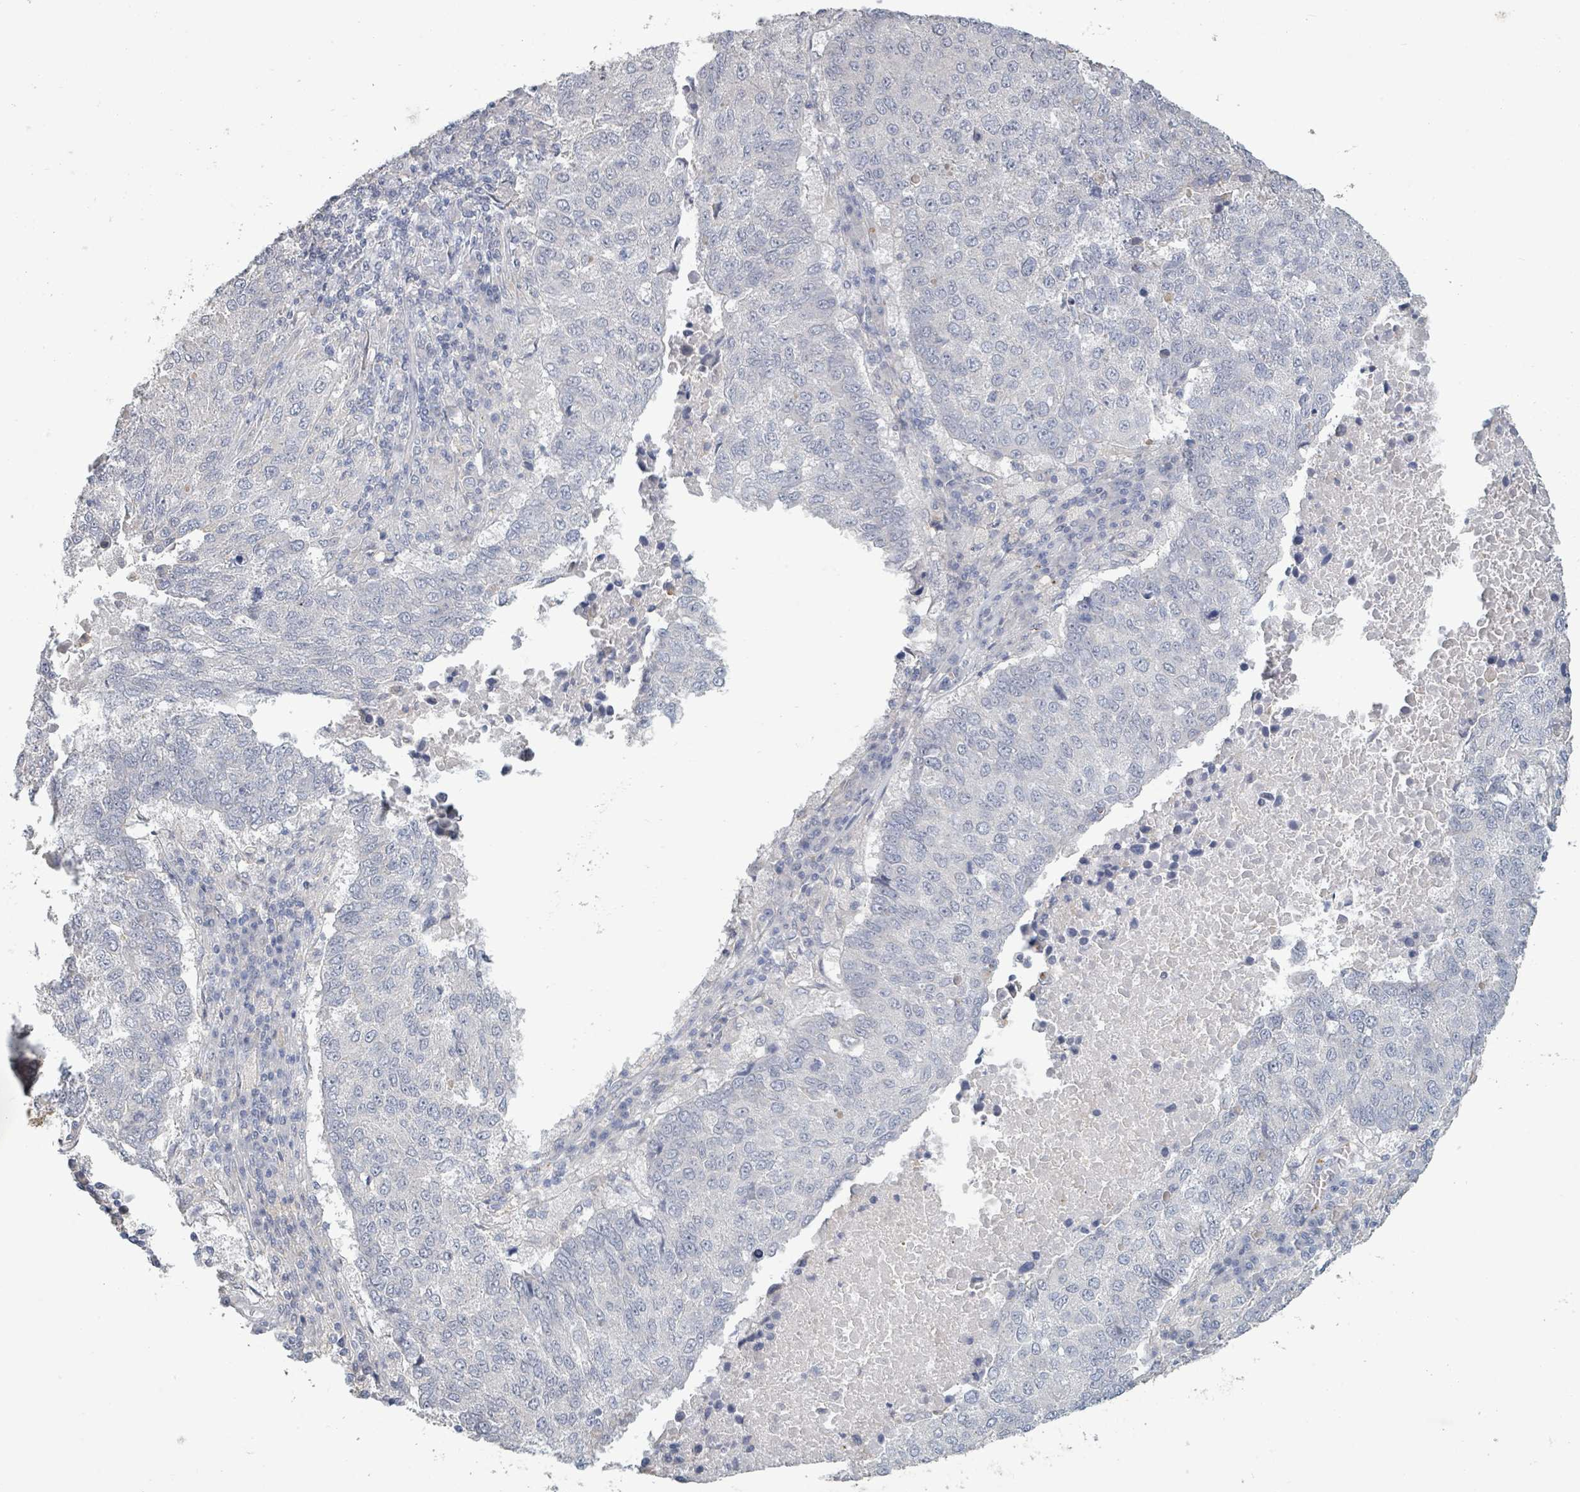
{"staining": {"intensity": "negative", "quantity": "none", "location": "none"}, "tissue": "lung cancer", "cell_type": "Tumor cells", "image_type": "cancer", "snomed": [{"axis": "morphology", "description": "Squamous cell carcinoma, NOS"}, {"axis": "topography", "description": "Lung"}], "caption": "Tumor cells are negative for protein expression in human lung squamous cell carcinoma.", "gene": "PLAUR", "patient": {"sex": "male", "age": 73}}